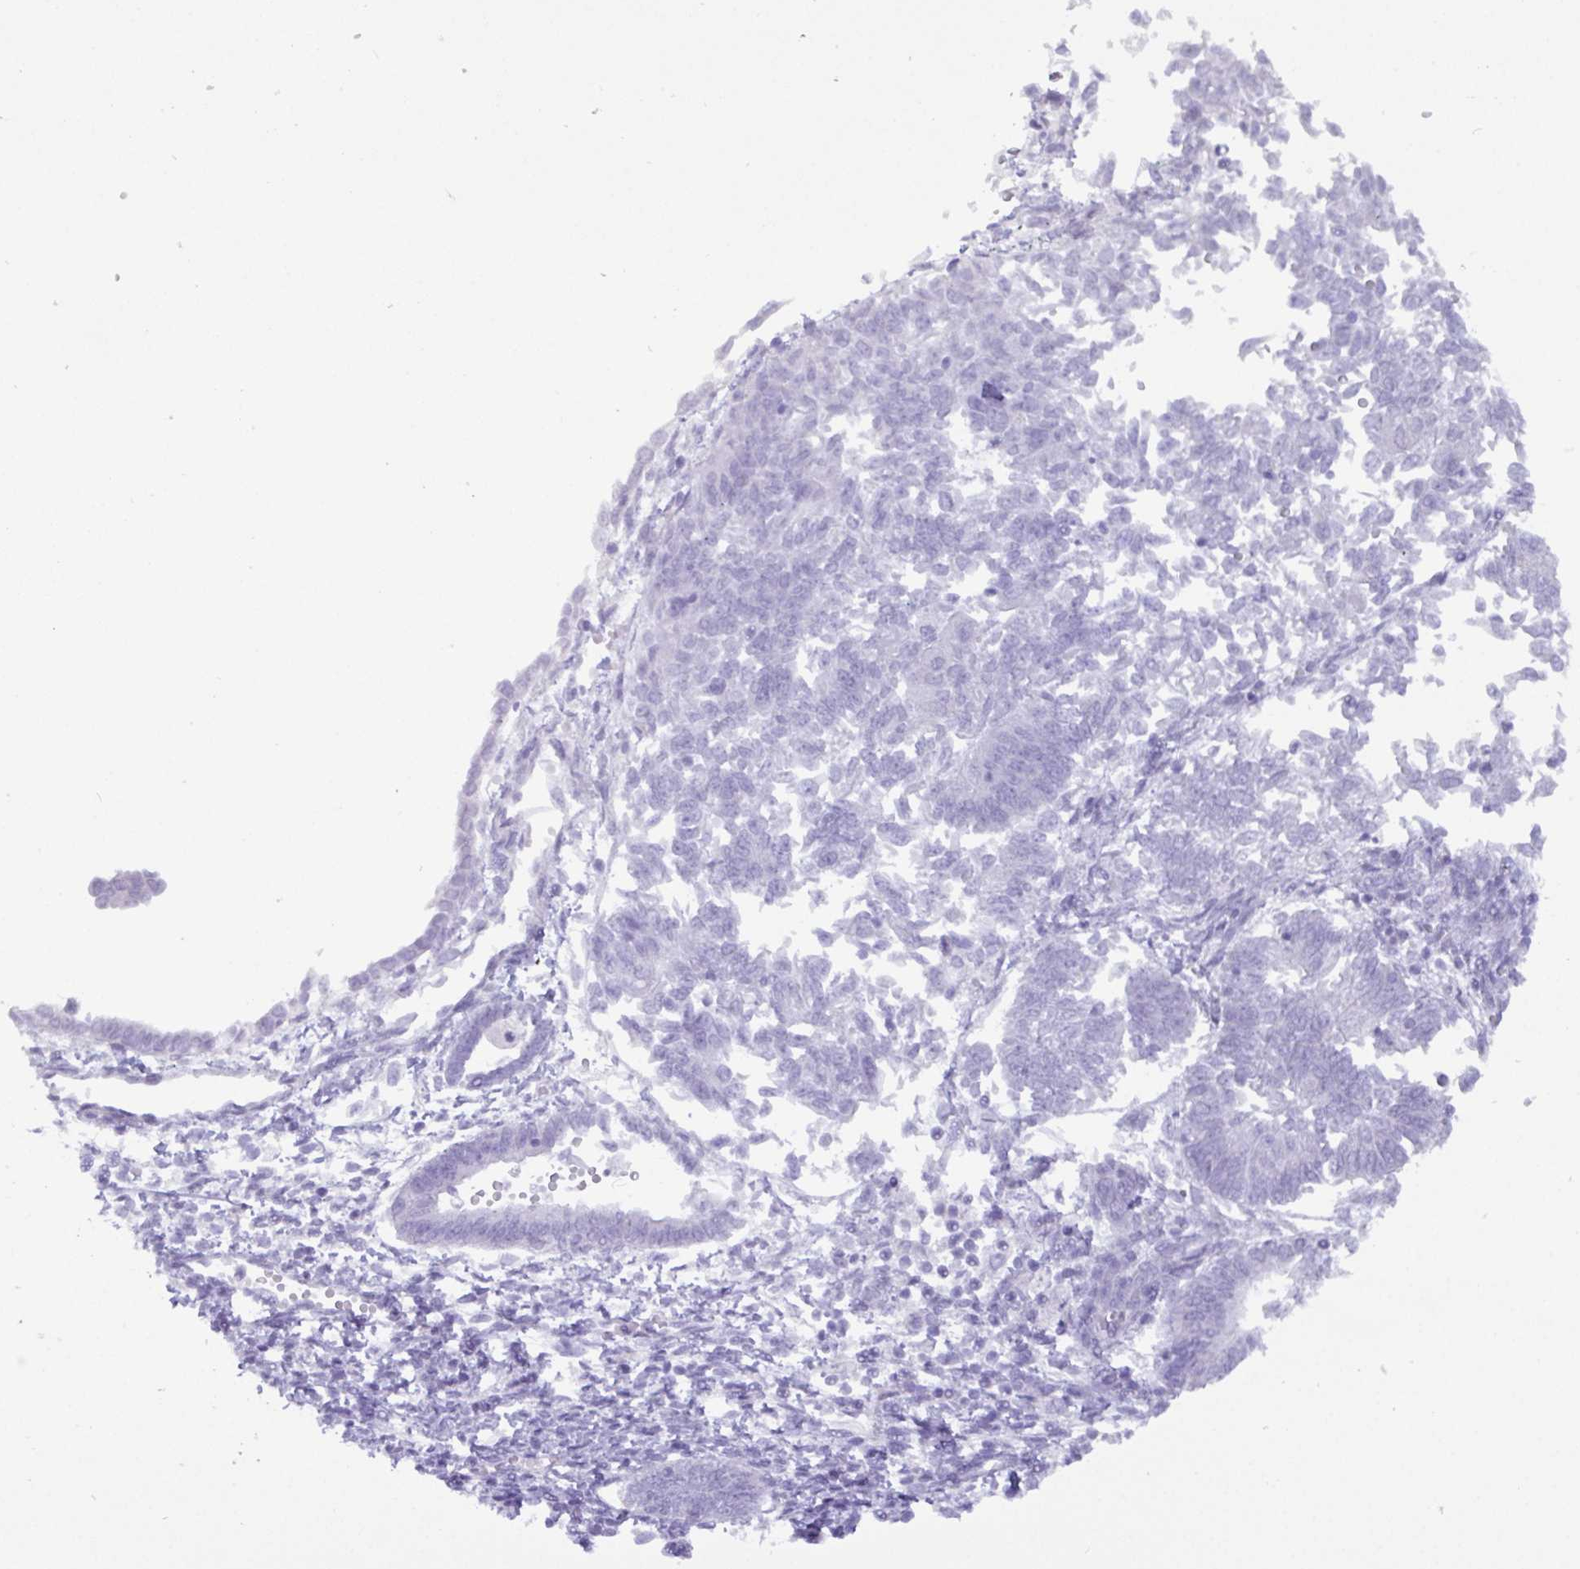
{"staining": {"intensity": "negative", "quantity": "none", "location": "none"}, "tissue": "endometrial cancer", "cell_type": "Tumor cells", "image_type": "cancer", "snomed": [{"axis": "morphology", "description": "Adenocarcinoma, NOS"}, {"axis": "topography", "description": "Endometrium"}], "caption": "Protein analysis of endometrial cancer (adenocarcinoma) shows no significant staining in tumor cells.", "gene": "C4orf33", "patient": {"sex": "female", "age": 65}}